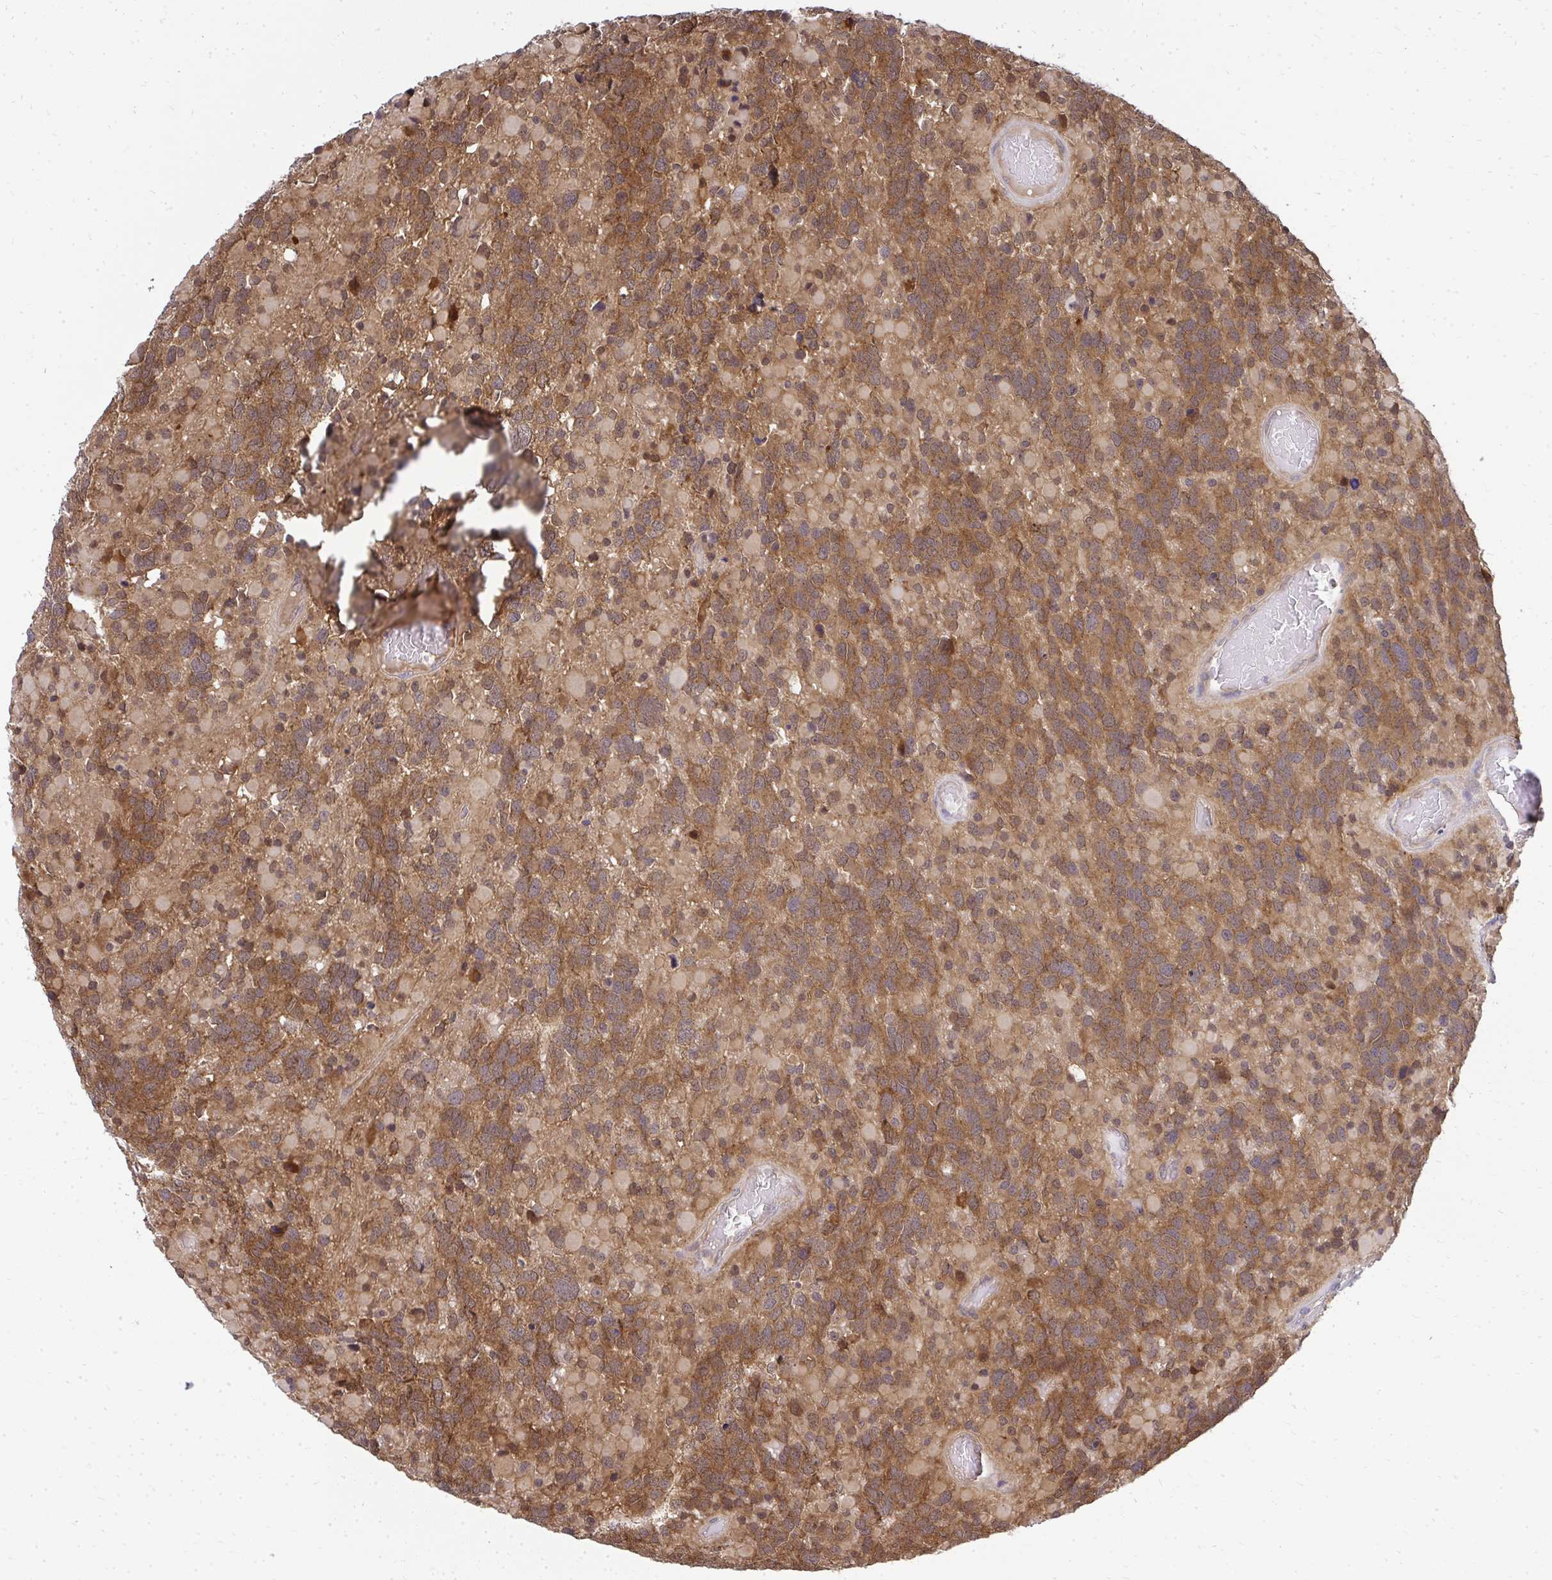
{"staining": {"intensity": "moderate", "quantity": ">75%", "location": "cytoplasmic/membranous"}, "tissue": "glioma", "cell_type": "Tumor cells", "image_type": "cancer", "snomed": [{"axis": "morphology", "description": "Glioma, malignant, High grade"}, {"axis": "topography", "description": "Brain"}], "caption": "Approximately >75% of tumor cells in glioma reveal moderate cytoplasmic/membranous protein expression as visualized by brown immunohistochemical staining.", "gene": "HDHD2", "patient": {"sex": "female", "age": 40}}